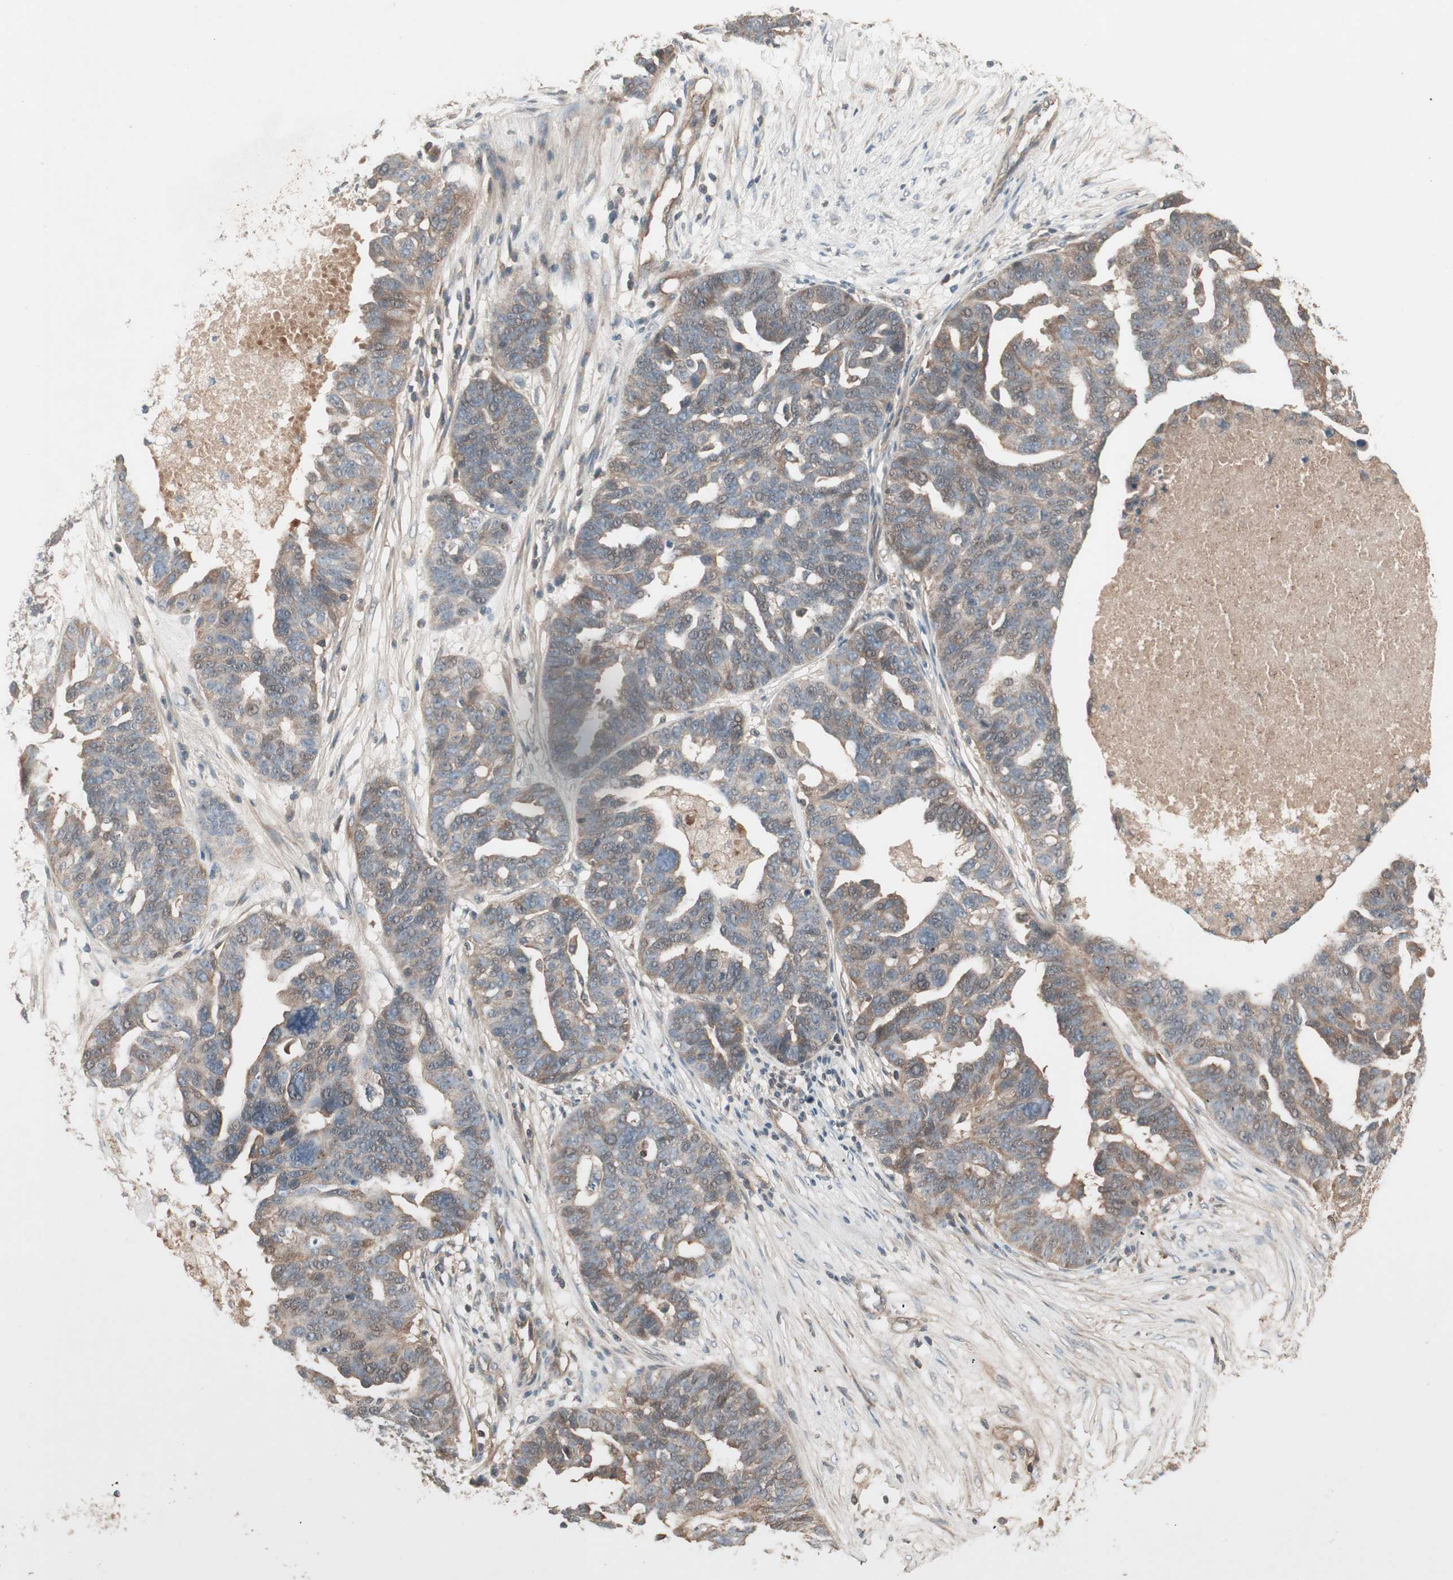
{"staining": {"intensity": "weak", "quantity": "25%-75%", "location": "cytoplasmic/membranous"}, "tissue": "ovarian cancer", "cell_type": "Tumor cells", "image_type": "cancer", "snomed": [{"axis": "morphology", "description": "Cystadenocarcinoma, serous, NOS"}, {"axis": "topography", "description": "Ovary"}], "caption": "An image of ovarian cancer stained for a protein displays weak cytoplasmic/membranous brown staining in tumor cells.", "gene": "TFPI", "patient": {"sex": "female", "age": 59}}